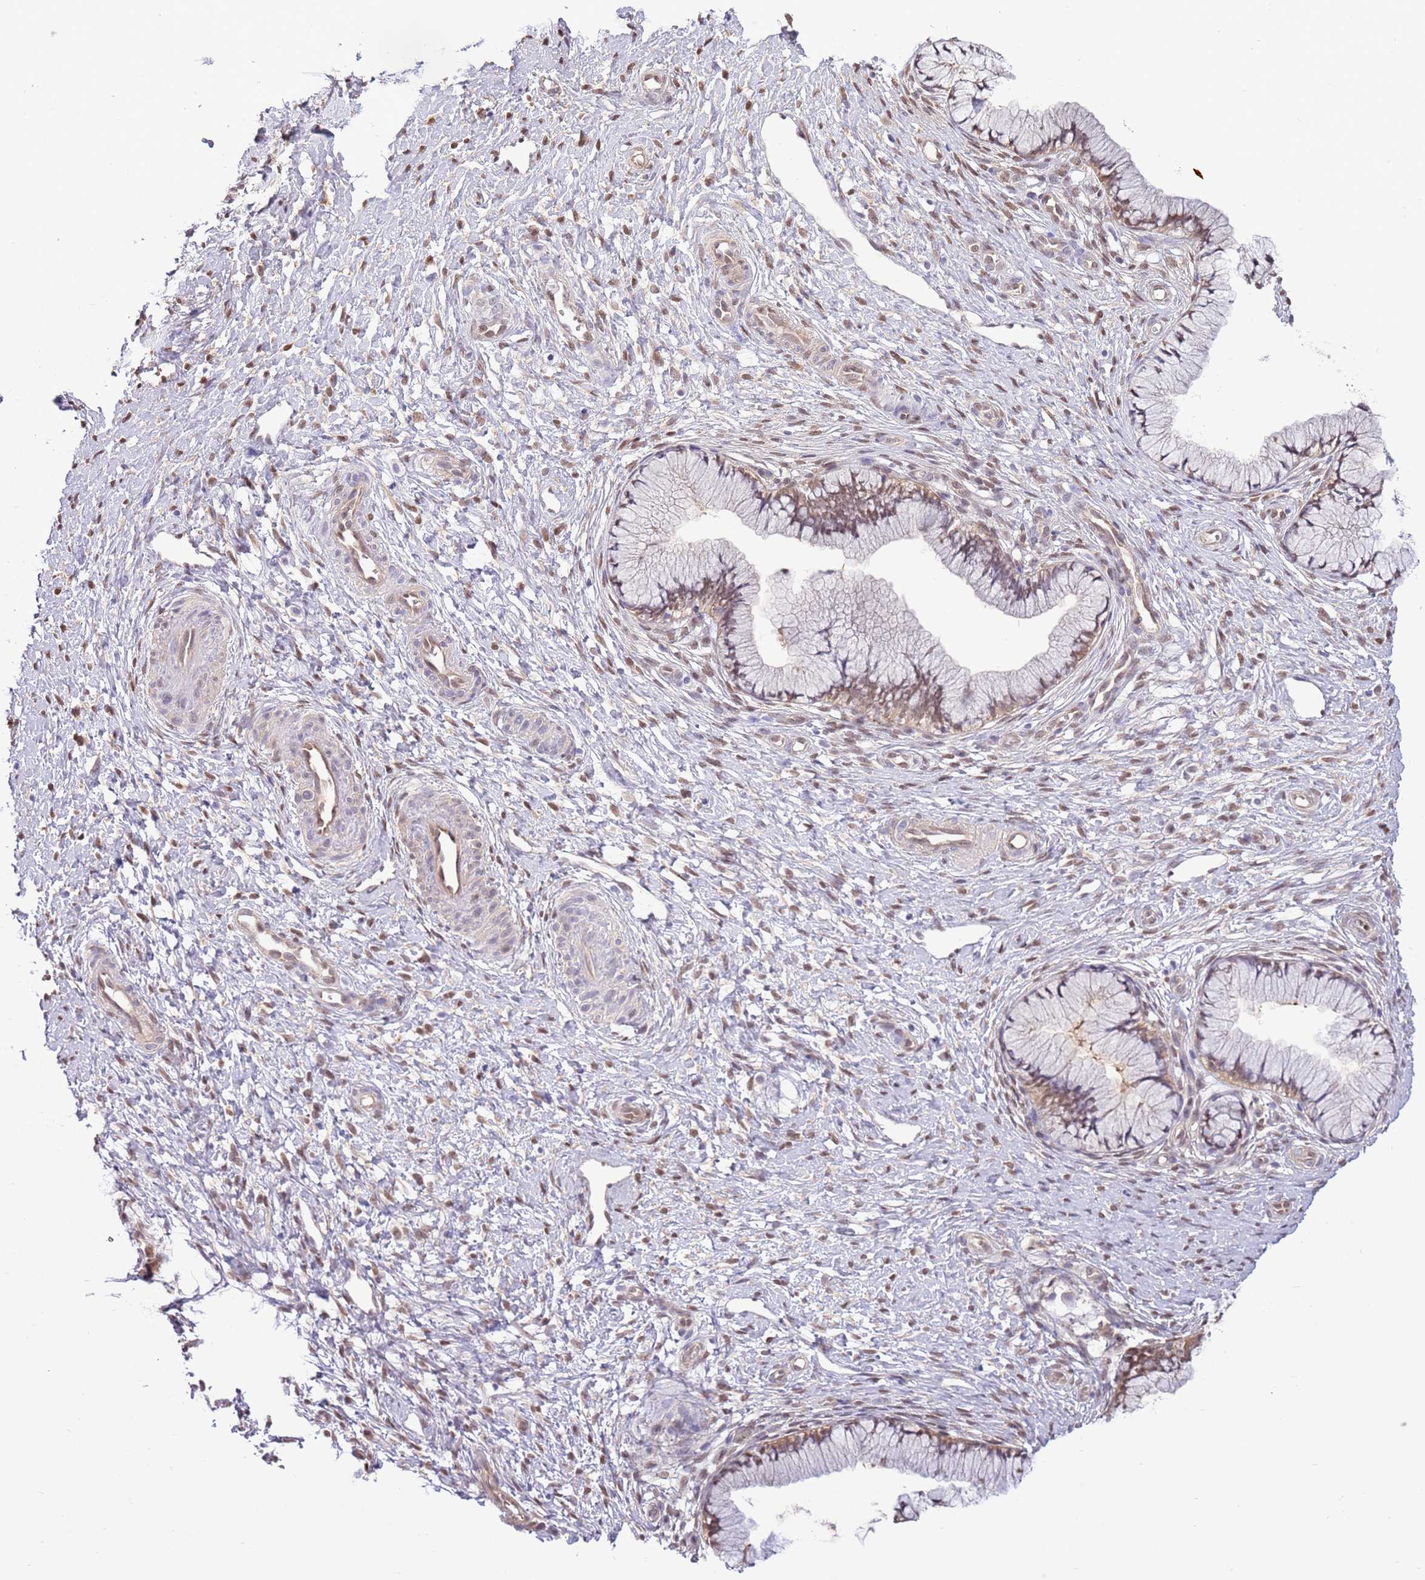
{"staining": {"intensity": "moderate", "quantity": "25%-75%", "location": "cytoplasmic/membranous,nuclear"}, "tissue": "cervix", "cell_type": "Glandular cells", "image_type": "normal", "snomed": [{"axis": "morphology", "description": "Normal tissue, NOS"}, {"axis": "topography", "description": "Cervix"}], "caption": "Approximately 25%-75% of glandular cells in unremarkable cervix exhibit moderate cytoplasmic/membranous,nuclear protein staining as visualized by brown immunohistochemical staining.", "gene": "NSFL1C", "patient": {"sex": "female", "age": 36}}